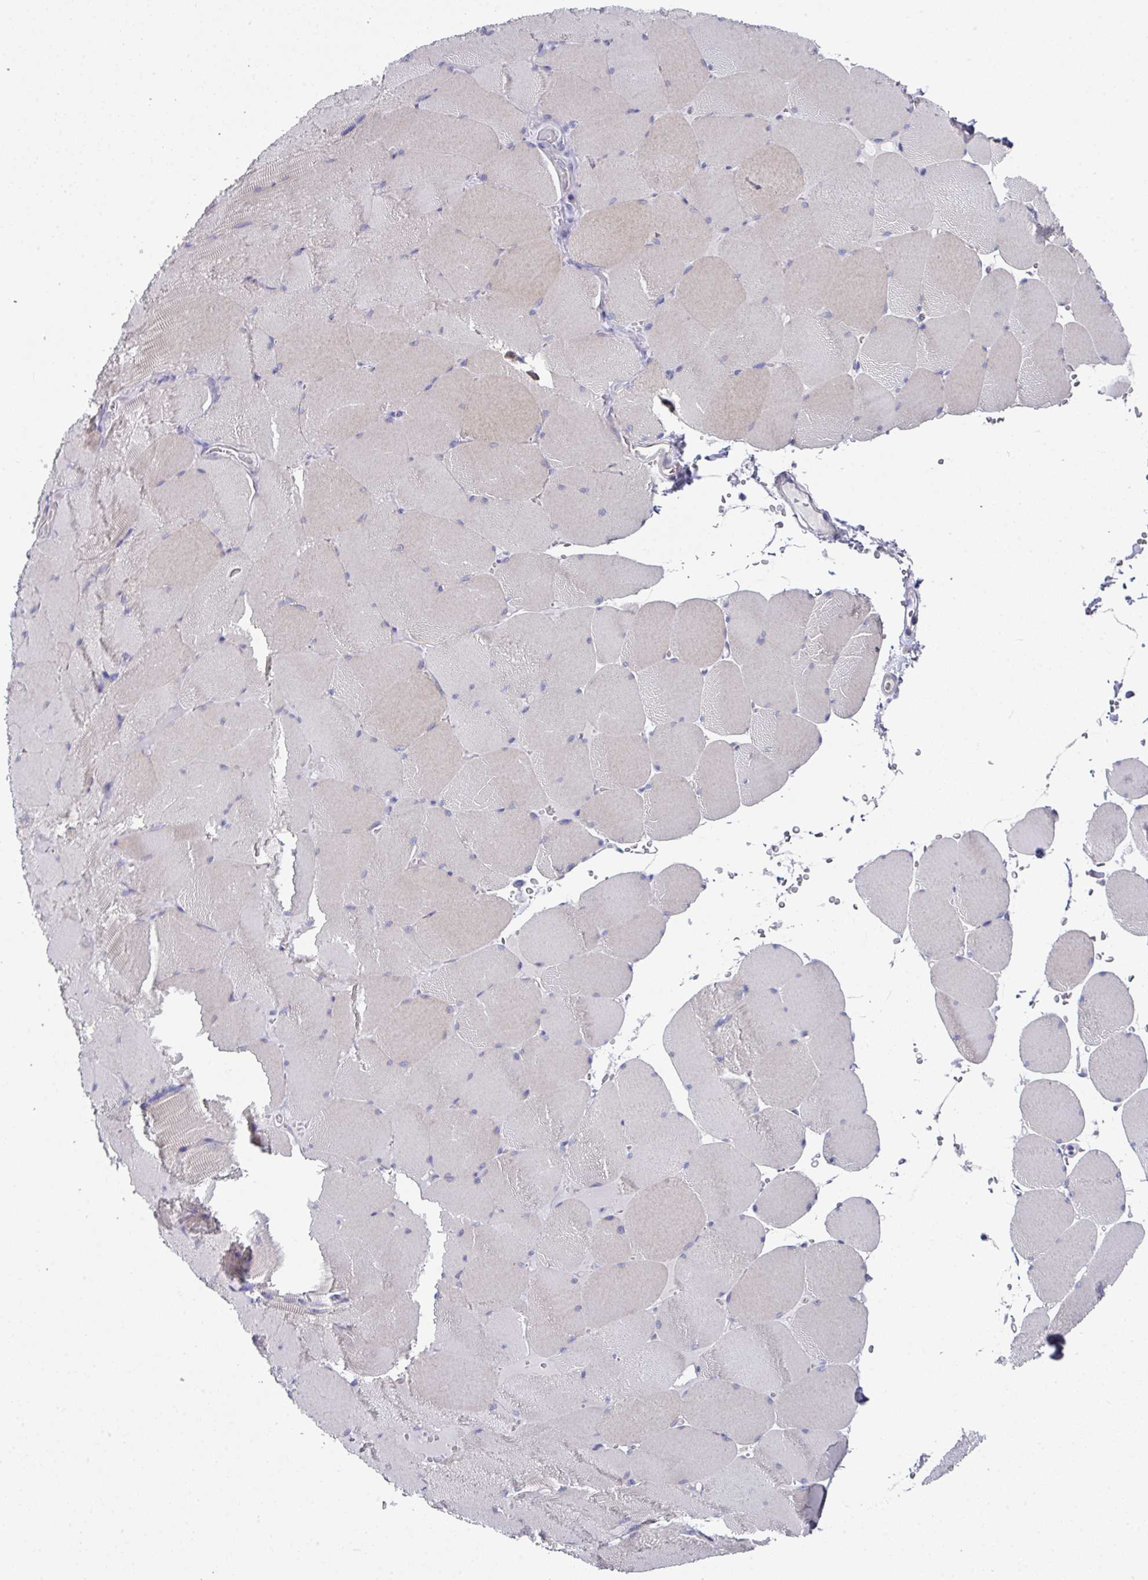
{"staining": {"intensity": "negative", "quantity": "none", "location": "none"}, "tissue": "skeletal muscle", "cell_type": "Myocytes", "image_type": "normal", "snomed": [{"axis": "morphology", "description": "Normal tissue, NOS"}, {"axis": "topography", "description": "Skeletal muscle"}, {"axis": "topography", "description": "Head-Neck"}], "caption": "A high-resolution photomicrograph shows immunohistochemistry staining of unremarkable skeletal muscle, which shows no significant expression in myocytes.", "gene": "CLDN1", "patient": {"sex": "male", "age": 66}}